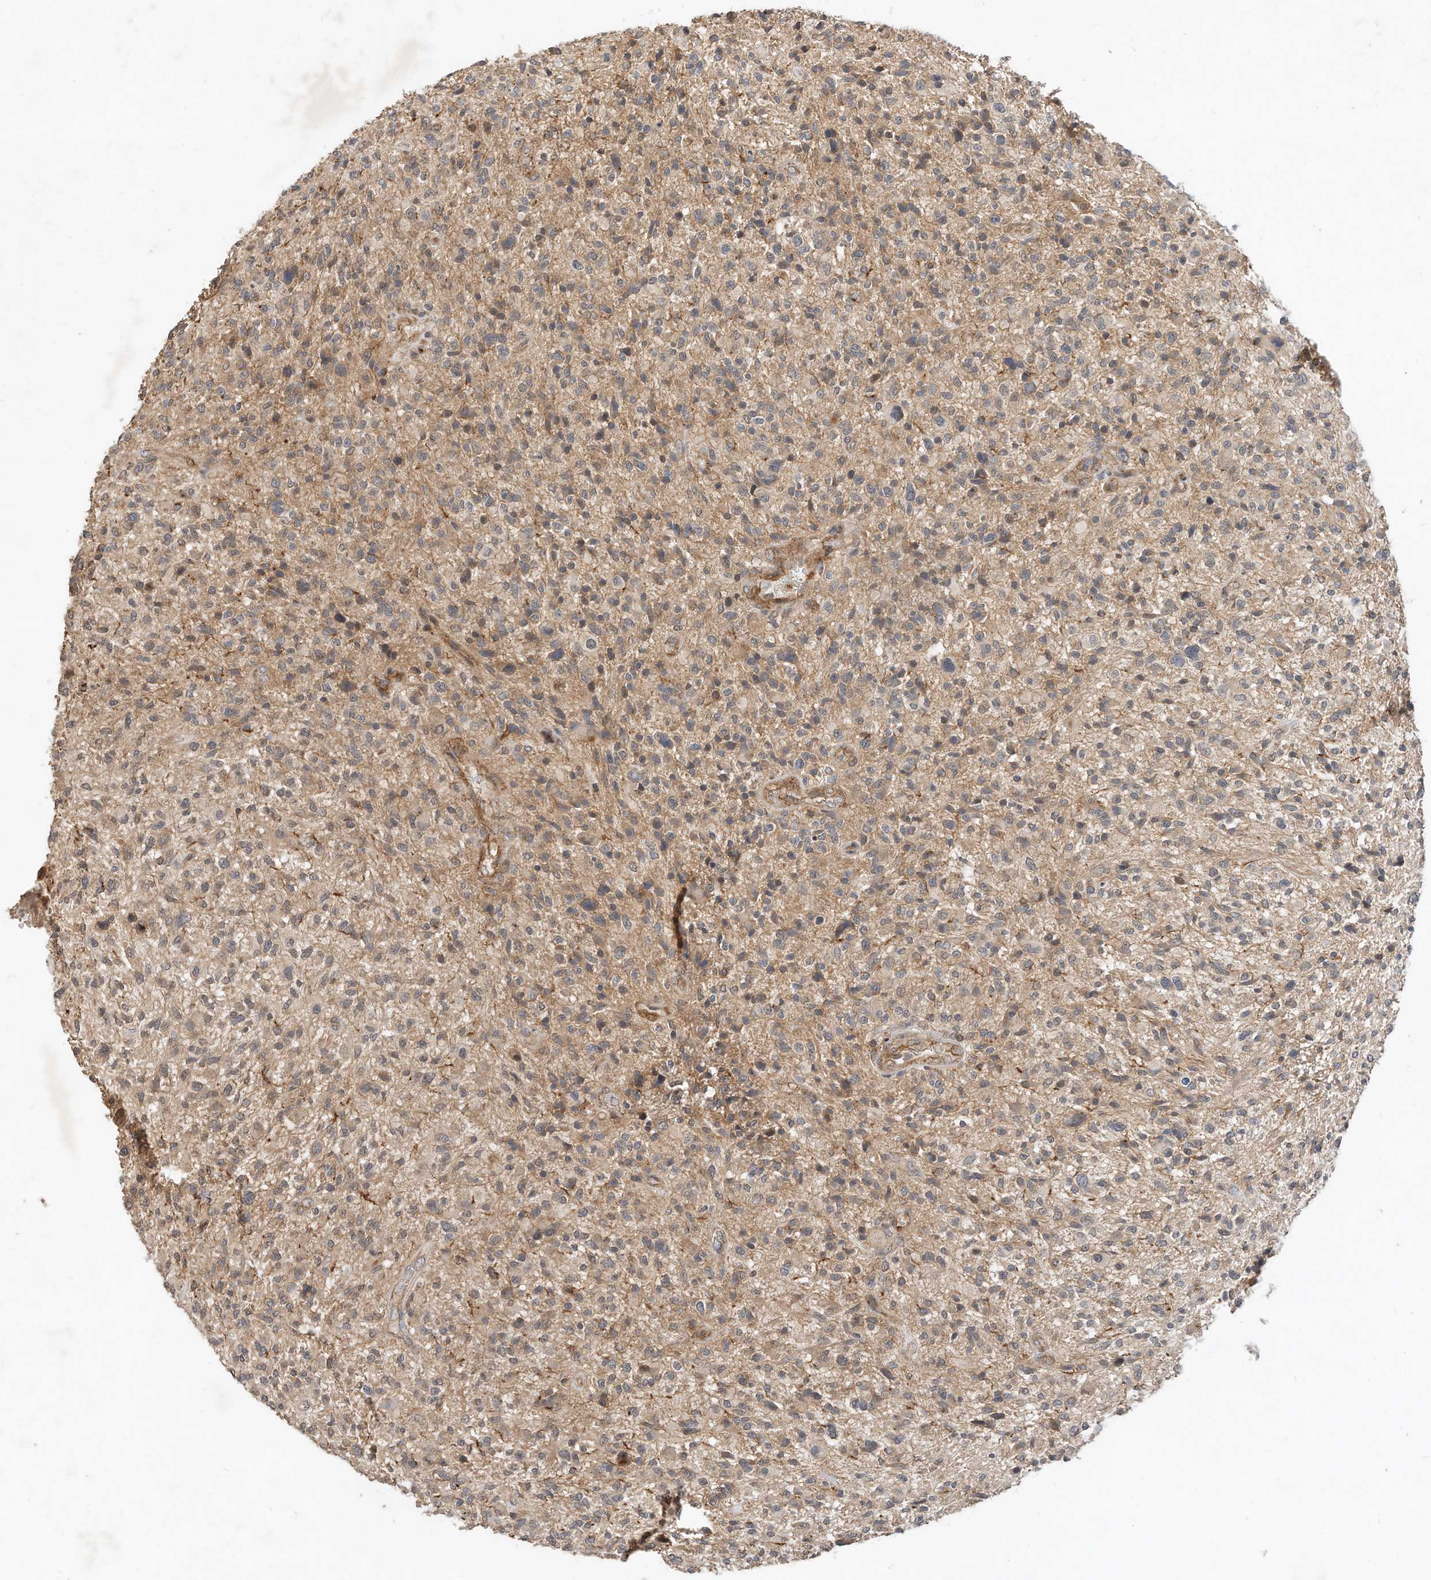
{"staining": {"intensity": "weak", "quantity": ">75%", "location": "cytoplasmic/membranous"}, "tissue": "glioma", "cell_type": "Tumor cells", "image_type": "cancer", "snomed": [{"axis": "morphology", "description": "Glioma, malignant, High grade"}, {"axis": "topography", "description": "Brain"}], "caption": "IHC of human high-grade glioma (malignant) reveals low levels of weak cytoplasmic/membranous positivity in about >75% of tumor cells.", "gene": "CPAMD8", "patient": {"sex": "male", "age": 47}}